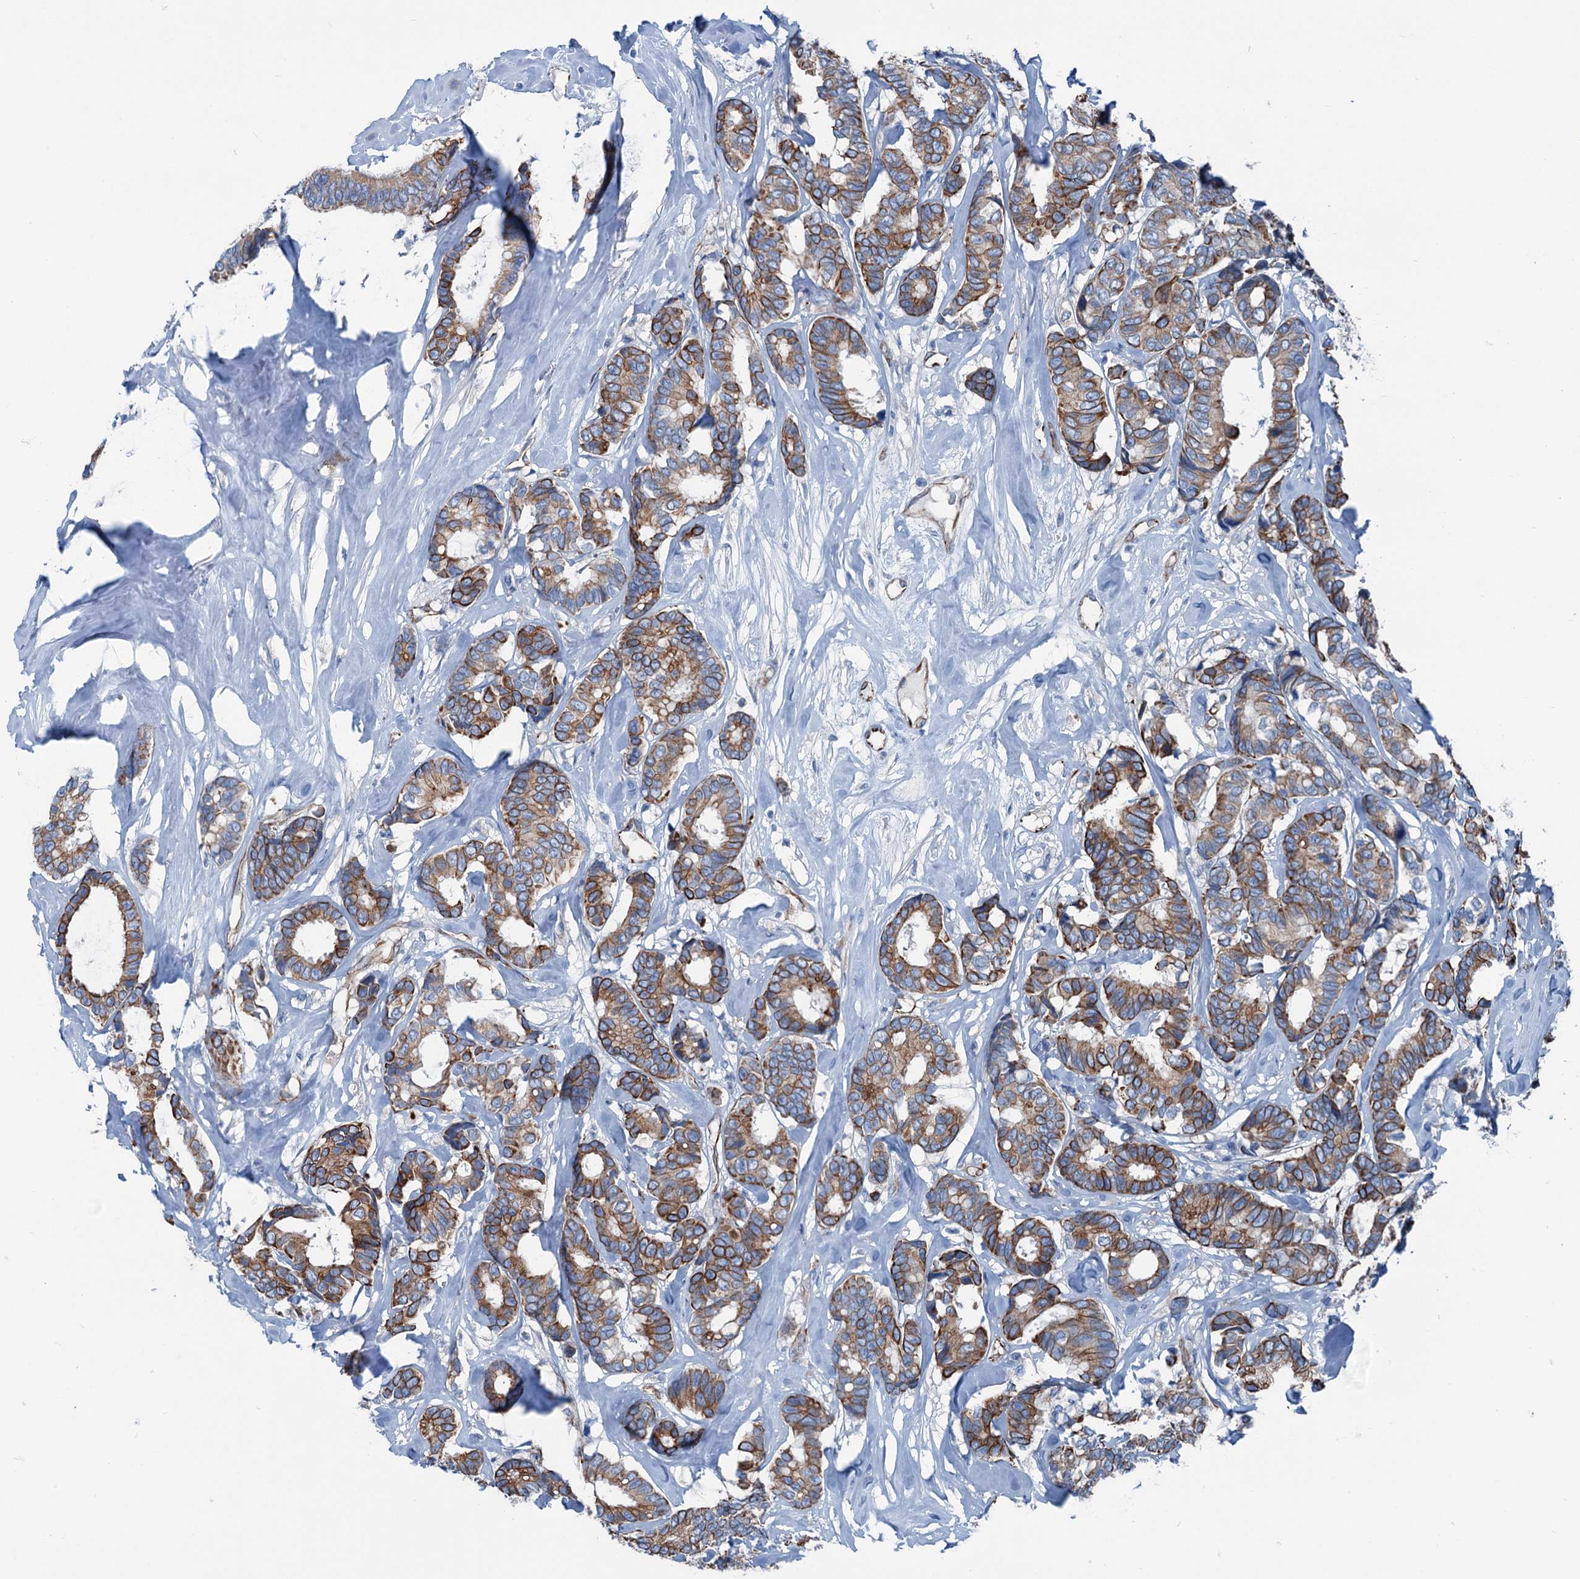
{"staining": {"intensity": "moderate", "quantity": ">75%", "location": "cytoplasmic/membranous"}, "tissue": "breast cancer", "cell_type": "Tumor cells", "image_type": "cancer", "snomed": [{"axis": "morphology", "description": "Duct carcinoma"}, {"axis": "topography", "description": "Breast"}], "caption": "Moderate cytoplasmic/membranous positivity is present in approximately >75% of tumor cells in breast invasive ductal carcinoma.", "gene": "CALCOCO1", "patient": {"sex": "female", "age": 87}}